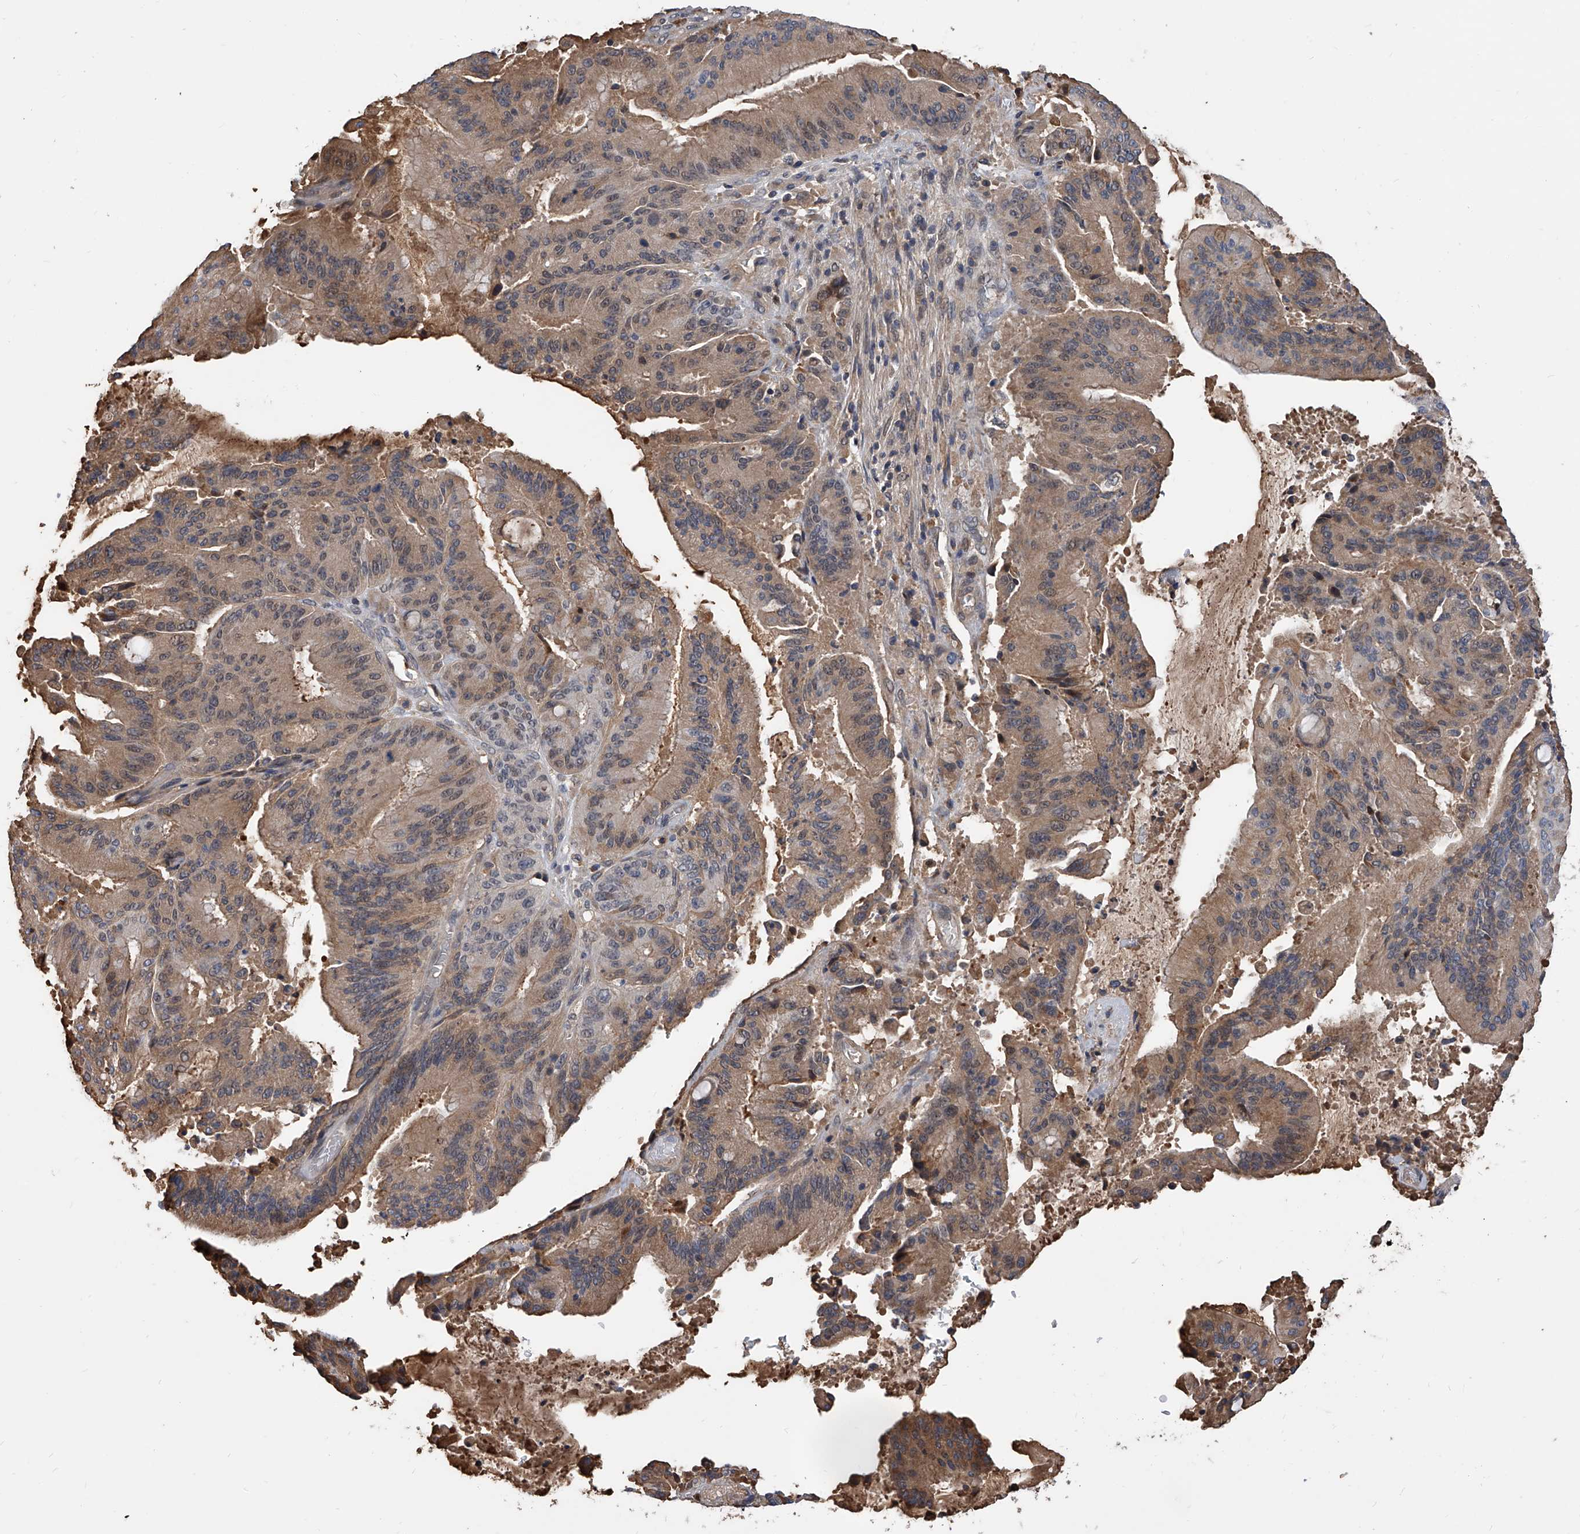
{"staining": {"intensity": "moderate", "quantity": ">75%", "location": "cytoplasmic/membranous,nuclear"}, "tissue": "liver cancer", "cell_type": "Tumor cells", "image_type": "cancer", "snomed": [{"axis": "morphology", "description": "Normal tissue, NOS"}, {"axis": "morphology", "description": "Cholangiocarcinoma"}, {"axis": "topography", "description": "Liver"}, {"axis": "topography", "description": "Peripheral nerve tissue"}], "caption": "Tumor cells show medium levels of moderate cytoplasmic/membranous and nuclear staining in approximately >75% of cells in cholangiocarcinoma (liver).", "gene": "ZNF25", "patient": {"sex": "female", "age": 73}}